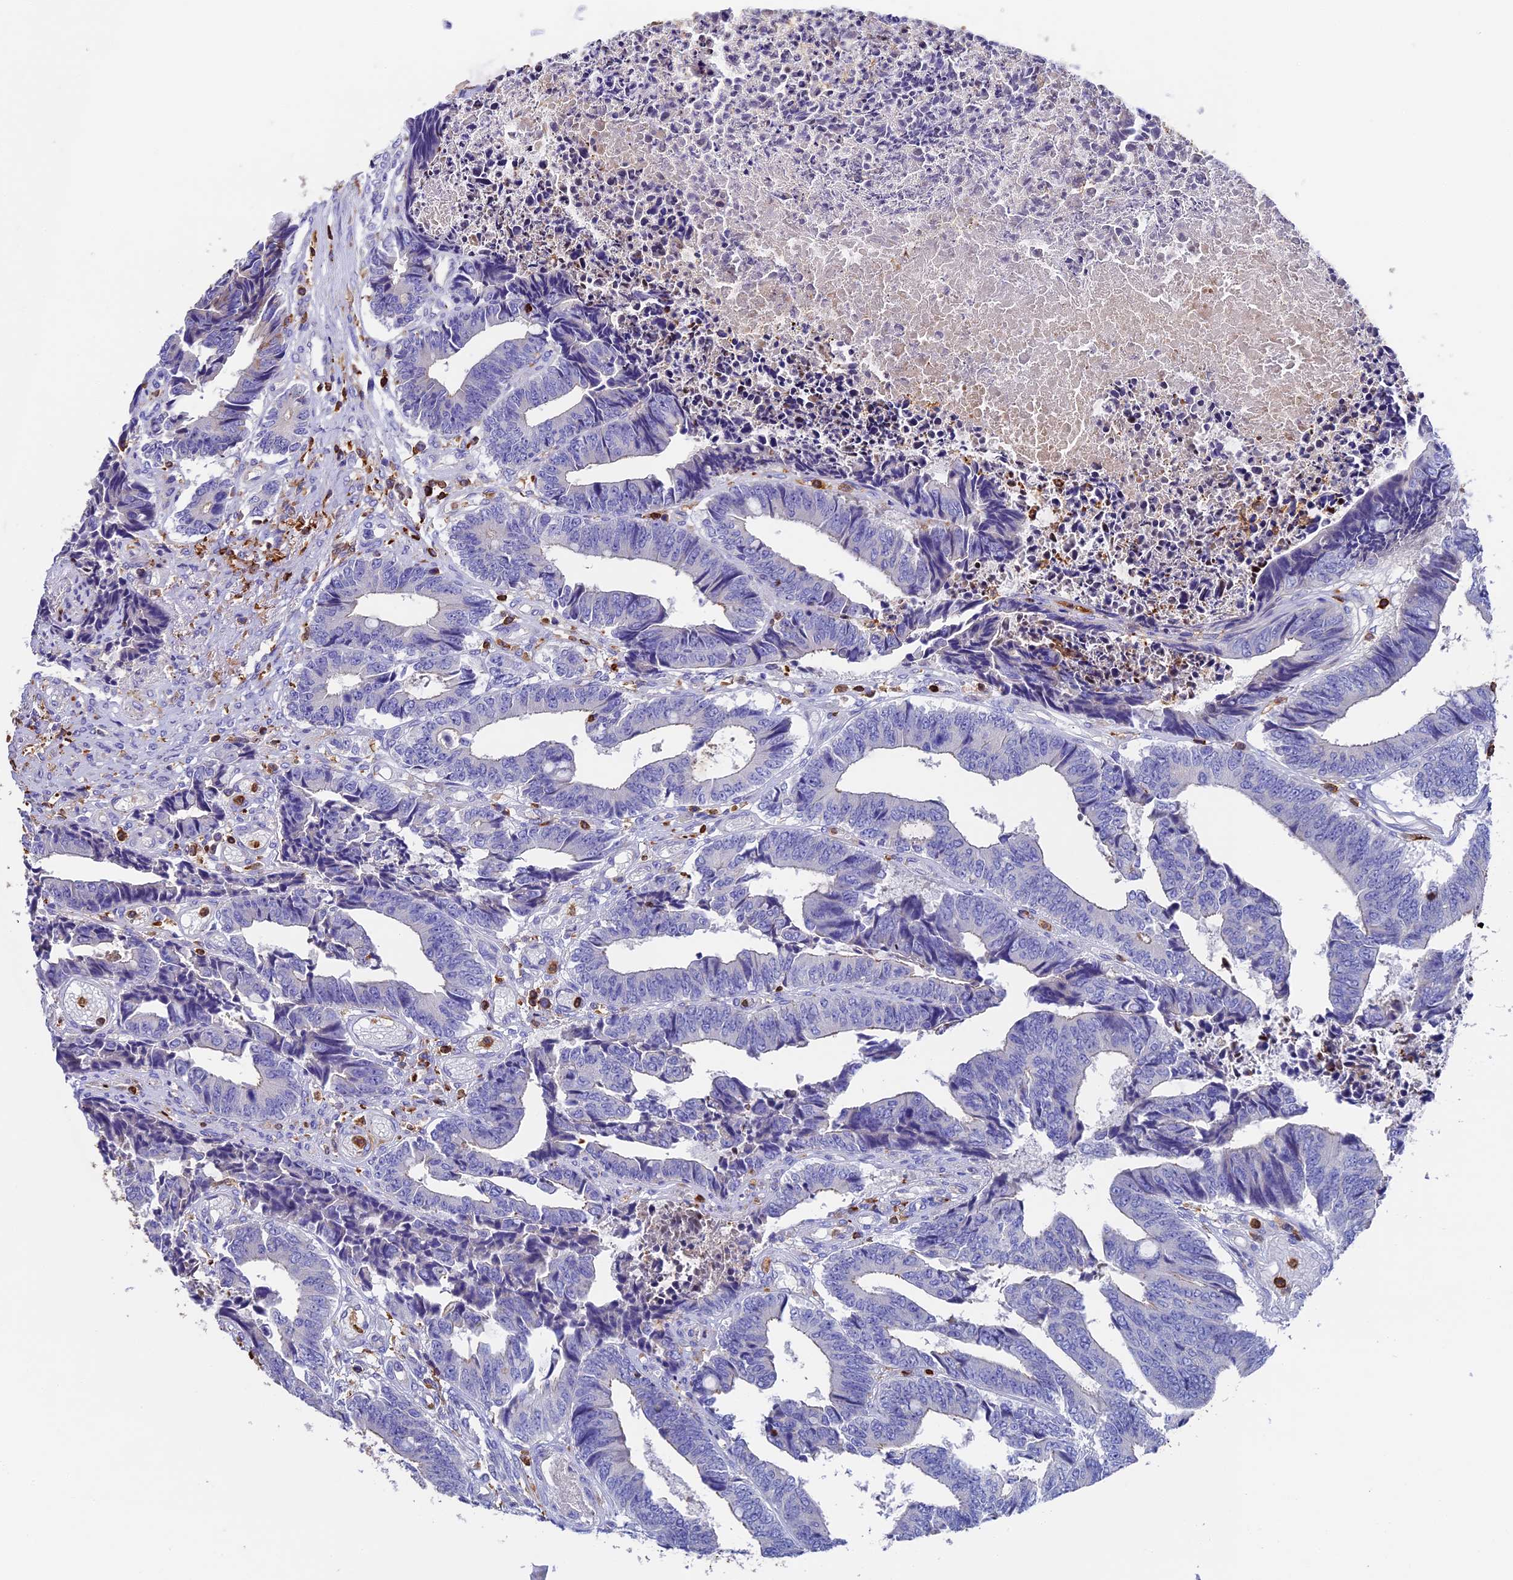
{"staining": {"intensity": "negative", "quantity": "none", "location": "none"}, "tissue": "colorectal cancer", "cell_type": "Tumor cells", "image_type": "cancer", "snomed": [{"axis": "morphology", "description": "Adenocarcinoma, NOS"}, {"axis": "topography", "description": "Rectum"}], "caption": "Tumor cells show no significant positivity in colorectal cancer.", "gene": "ADAT1", "patient": {"sex": "male", "age": 84}}